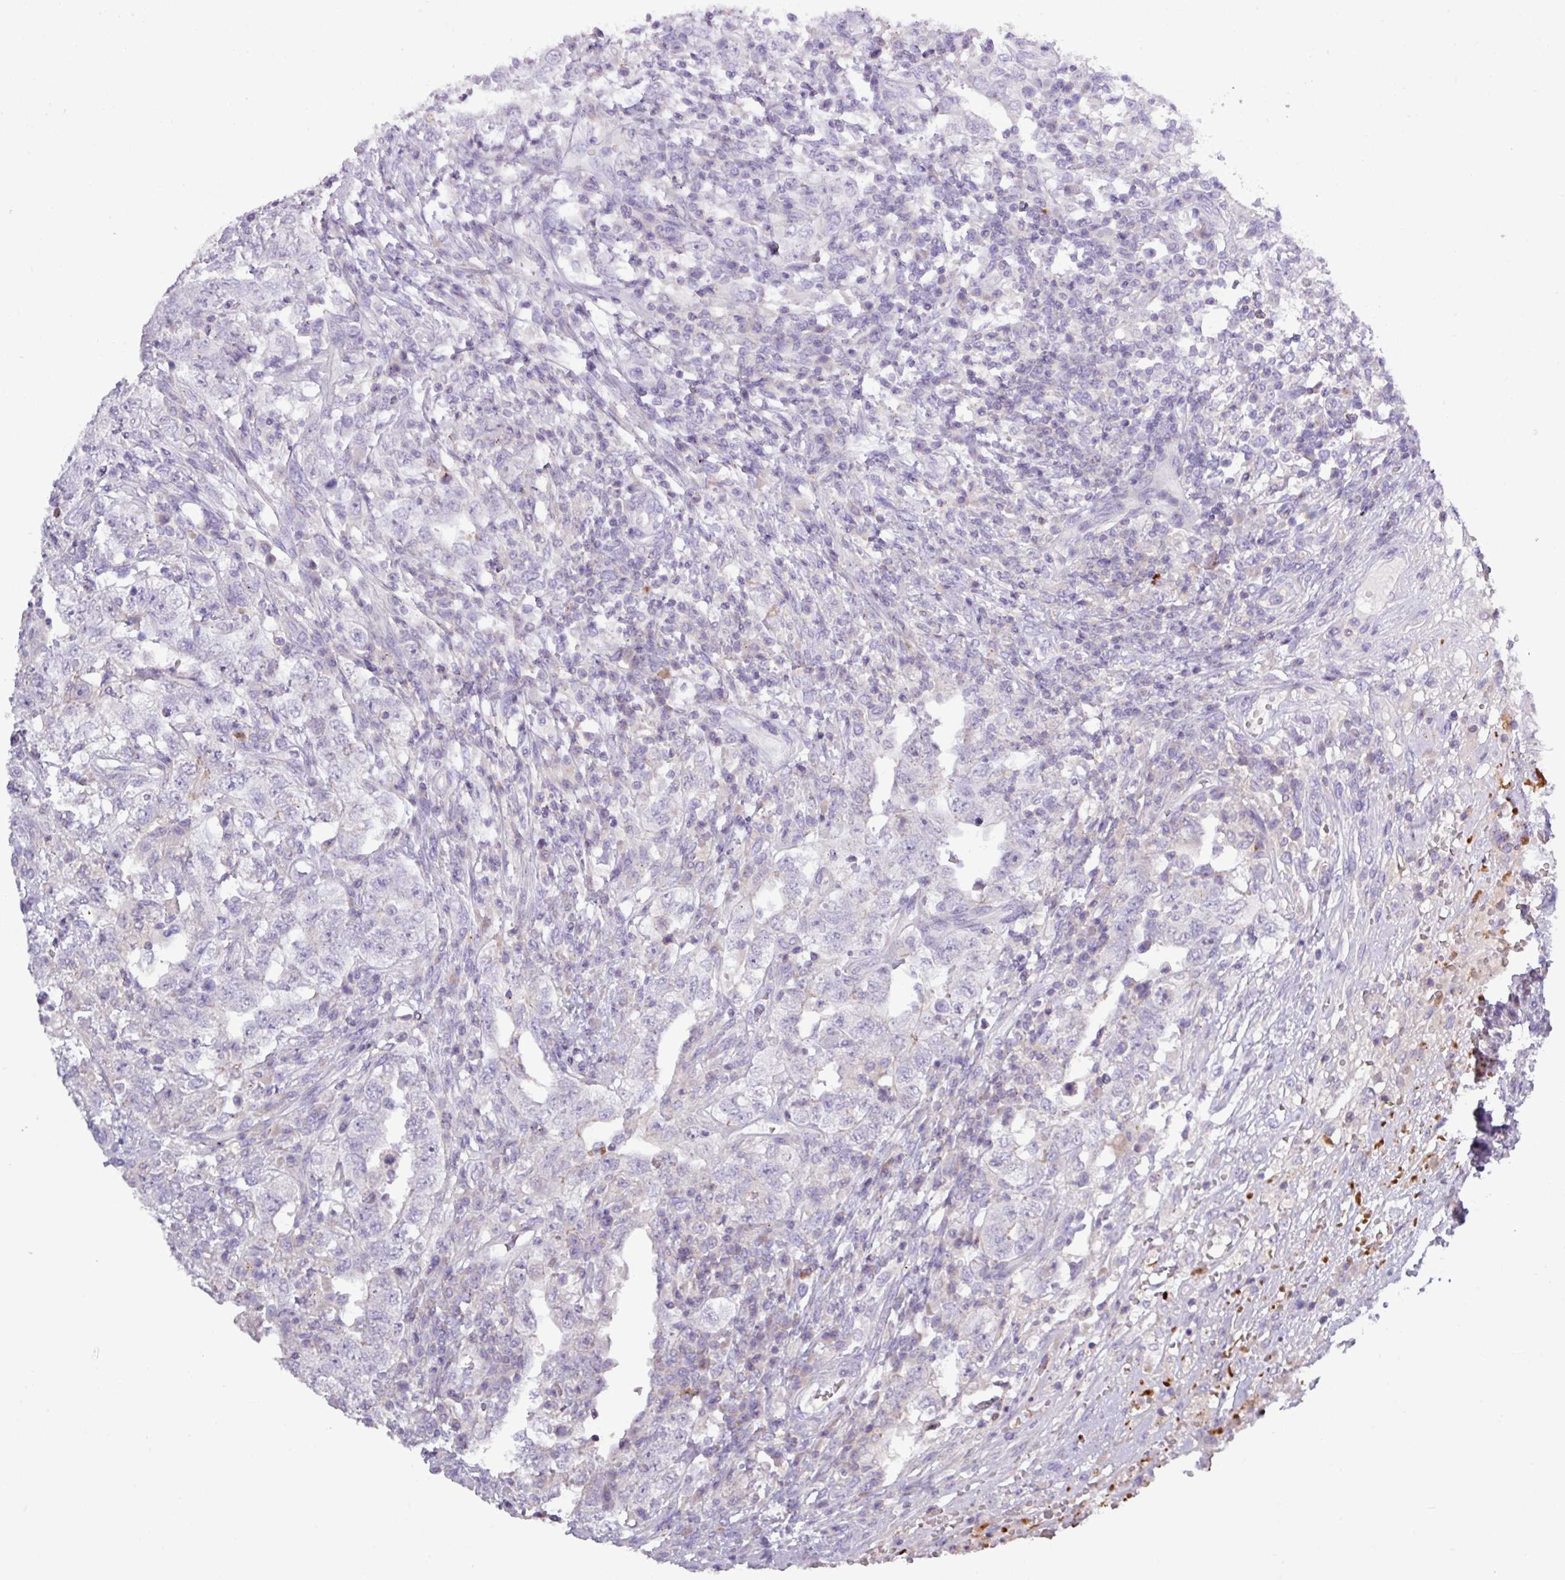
{"staining": {"intensity": "negative", "quantity": "none", "location": "none"}, "tissue": "testis cancer", "cell_type": "Tumor cells", "image_type": "cancer", "snomed": [{"axis": "morphology", "description": "Carcinoma, Embryonal, NOS"}, {"axis": "topography", "description": "Testis"}], "caption": "Protein analysis of embryonal carcinoma (testis) demonstrates no significant positivity in tumor cells.", "gene": "TNFSF12", "patient": {"sex": "male", "age": 26}}